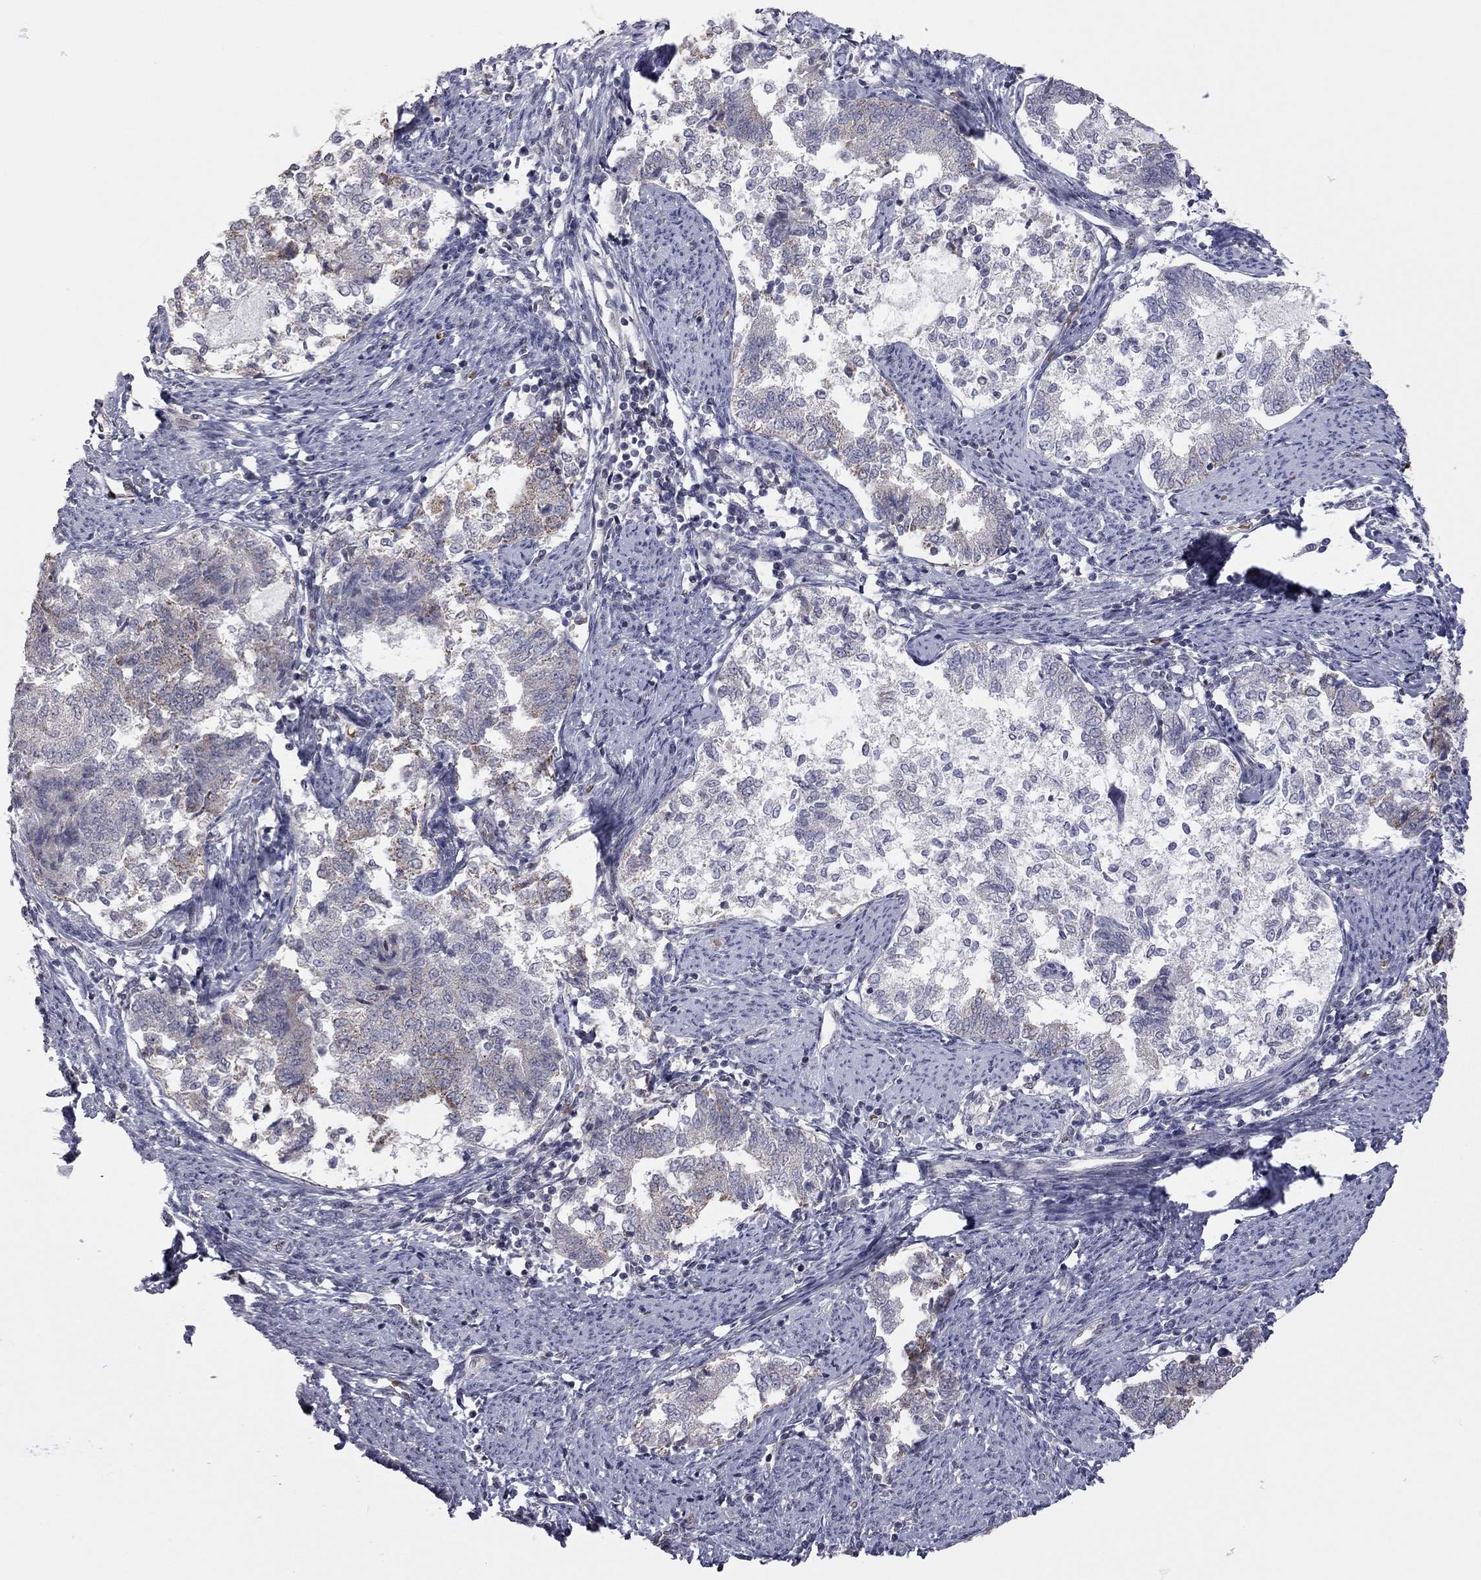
{"staining": {"intensity": "moderate", "quantity": "<25%", "location": "cytoplasmic/membranous"}, "tissue": "endometrial cancer", "cell_type": "Tumor cells", "image_type": "cancer", "snomed": [{"axis": "morphology", "description": "Adenocarcinoma, NOS"}, {"axis": "topography", "description": "Endometrium"}], "caption": "Human endometrial cancer (adenocarcinoma) stained for a protein (brown) displays moderate cytoplasmic/membranous positive positivity in approximately <25% of tumor cells.", "gene": "MC3R", "patient": {"sex": "female", "age": 65}}